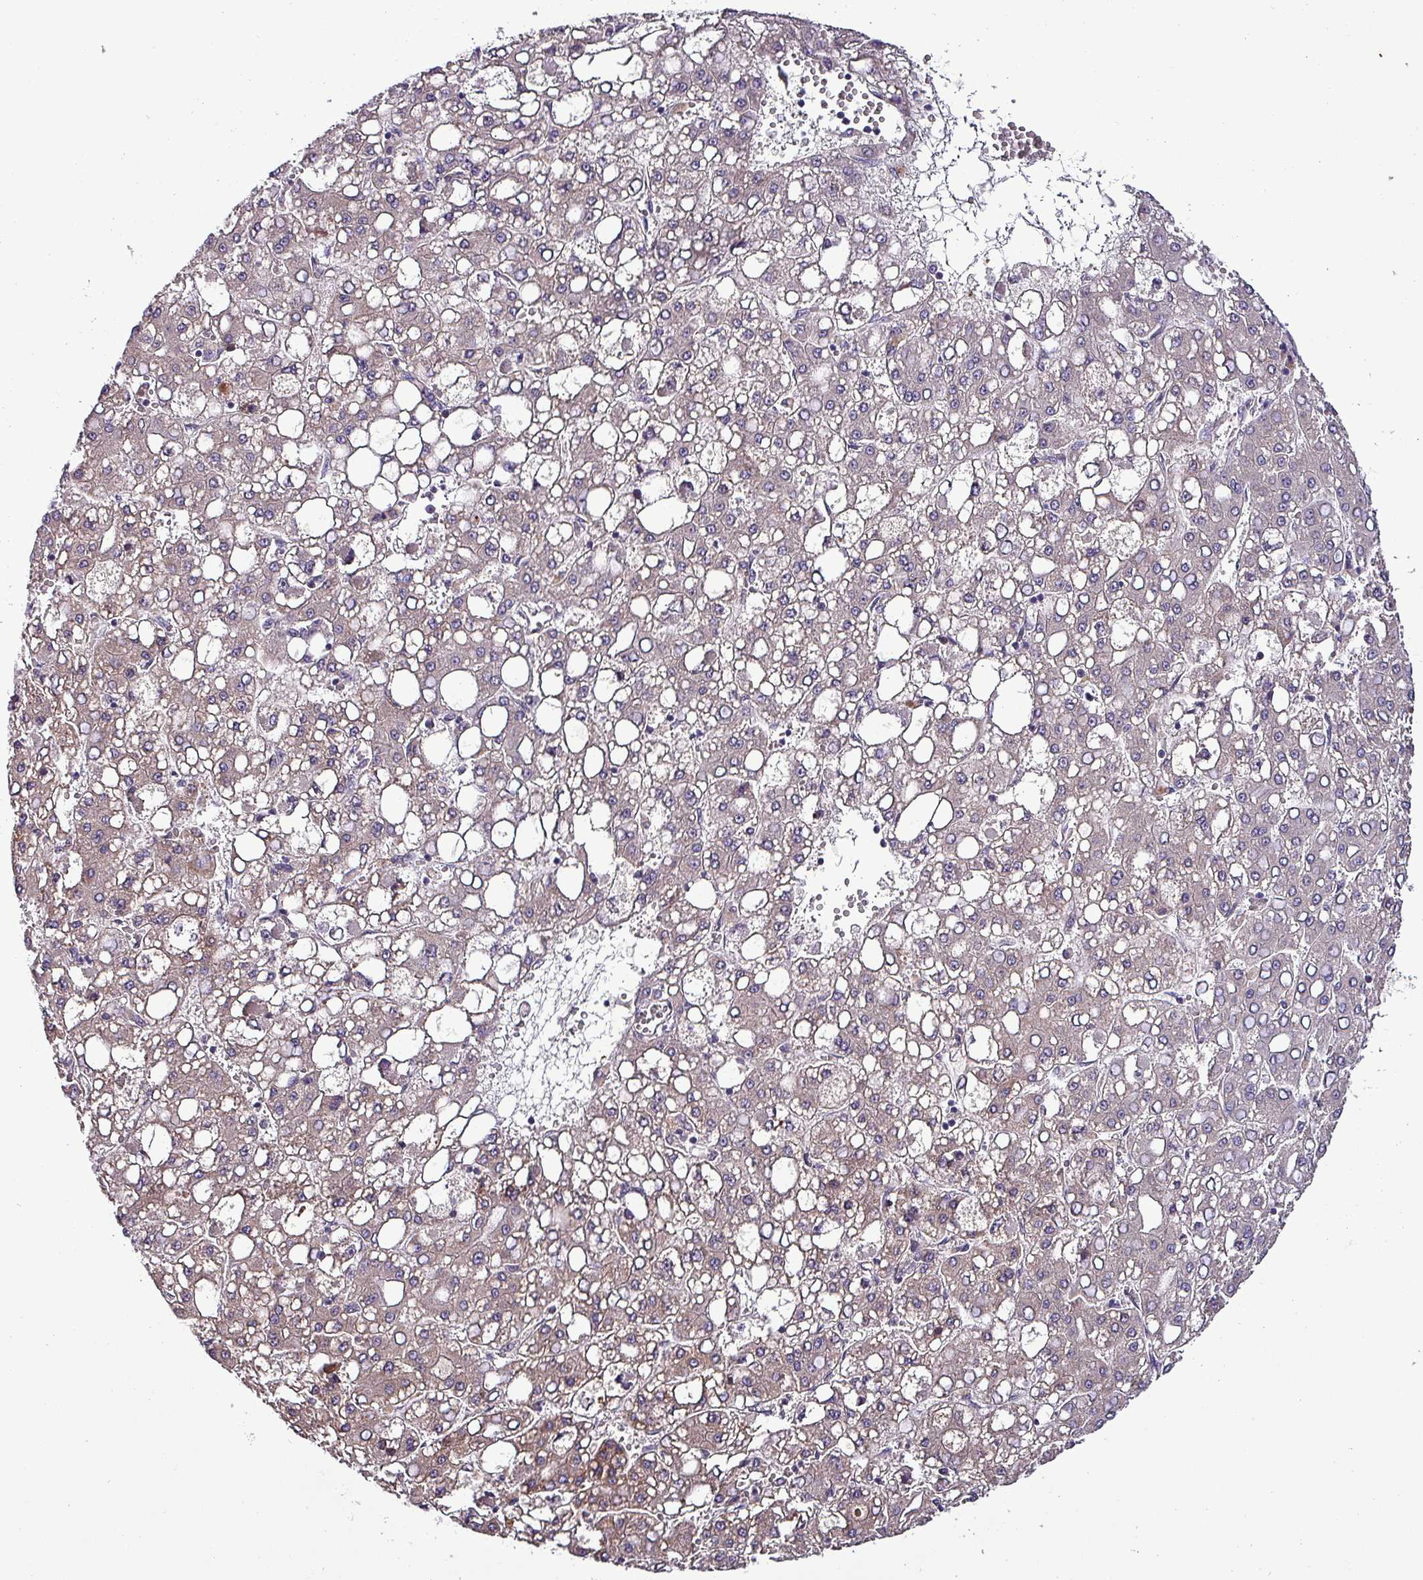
{"staining": {"intensity": "weak", "quantity": "<25%", "location": "cytoplasmic/membranous"}, "tissue": "liver cancer", "cell_type": "Tumor cells", "image_type": "cancer", "snomed": [{"axis": "morphology", "description": "Carcinoma, Hepatocellular, NOS"}, {"axis": "topography", "description": "Liver"}], "caption": "This is an IHC micrograph of human liver cancer. There is no staining in tumor cells.", "gene": "GRAPL", "patient": {"sex": "male", "age": 65}}